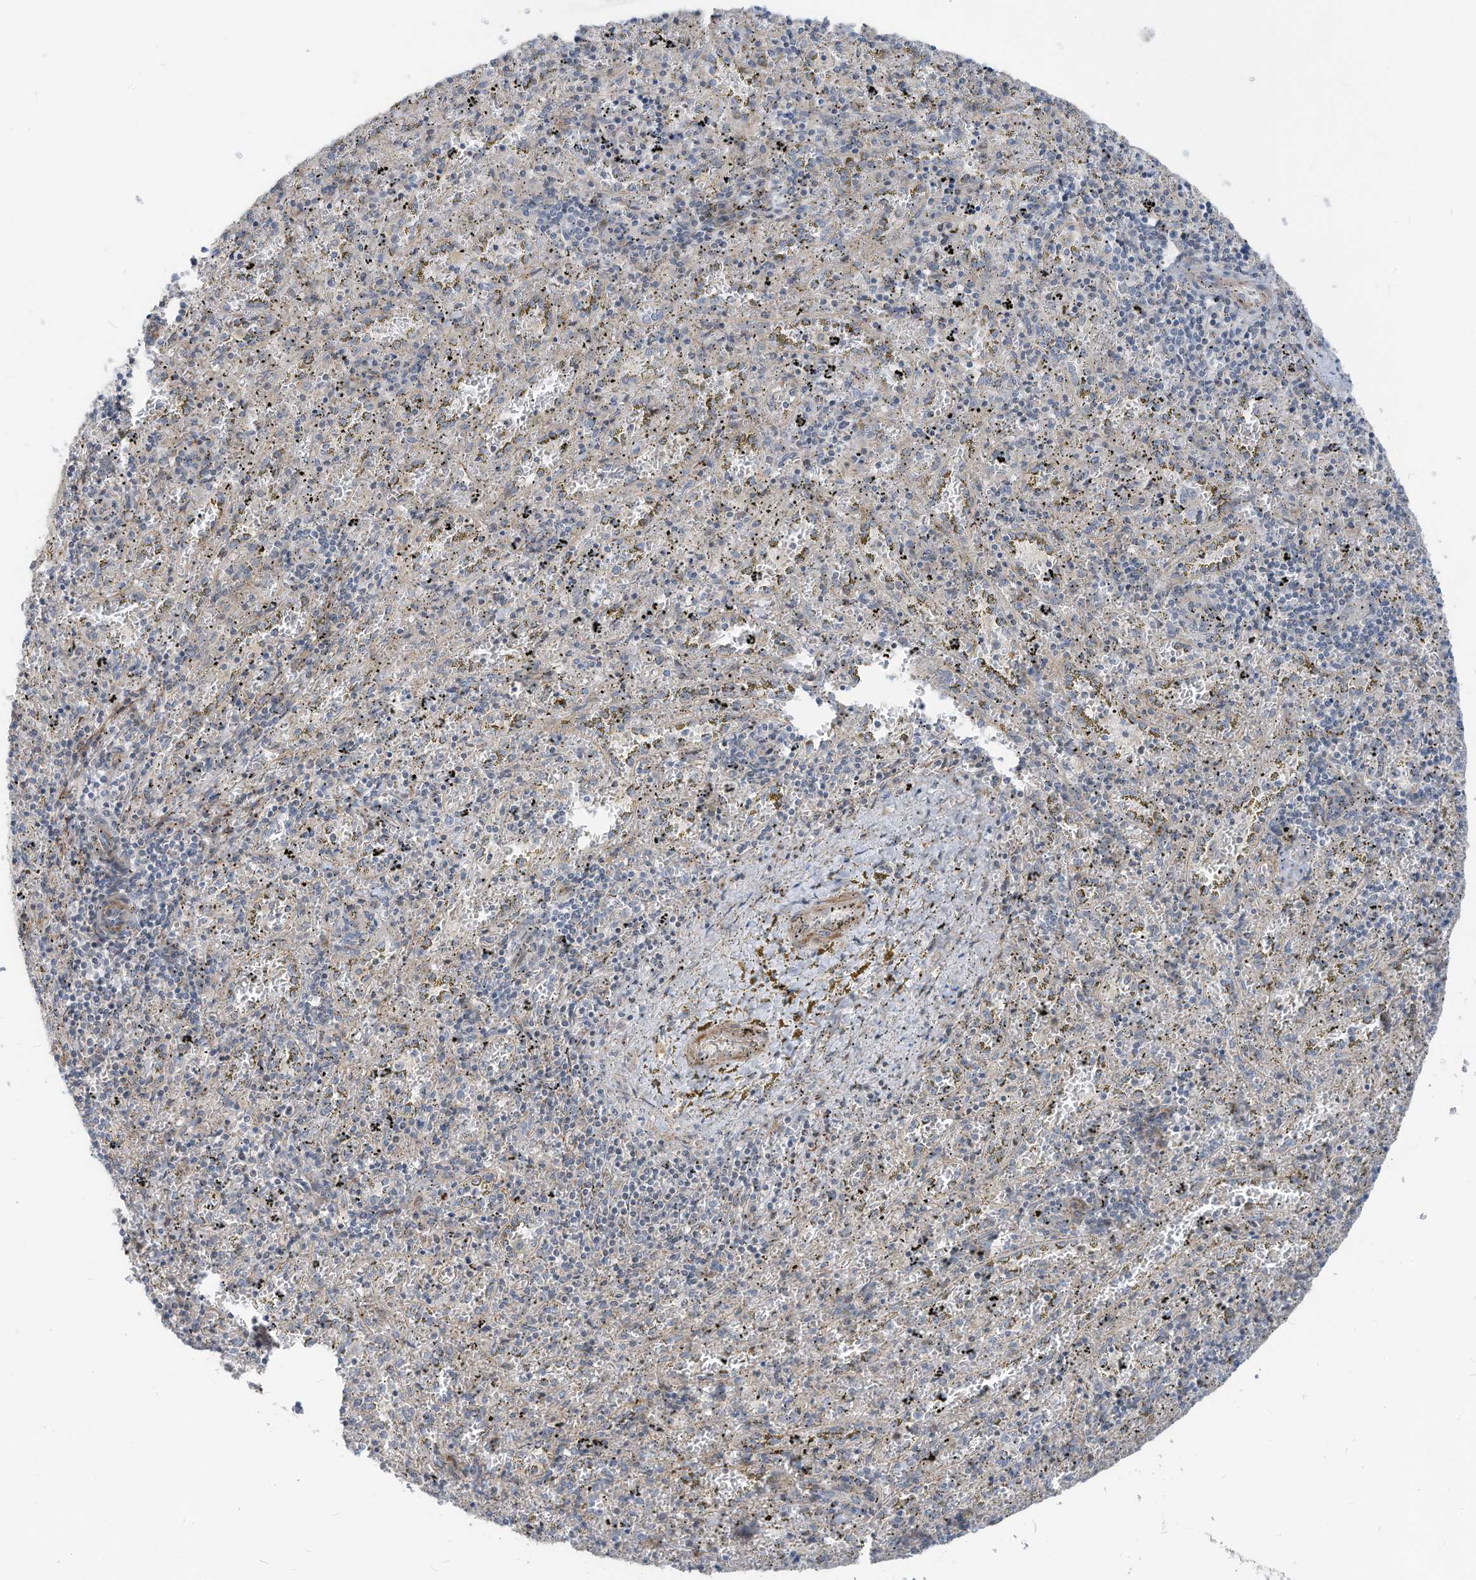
{"staining": {"intensity": "negative", "quantity": "none", "location": "none"}, "tissue": "spleen", "cell_type": "Cells in red pulp", "image_type": "normal", "snomed": [{"axis": "morphology", "description": "Normal tissue, NOS"}, {"axis": "topography", "description": "Spleen"}], "caption": "Immunohistochemical staining of benign spleen displays no significant positivity in cells in red pulp.", "gene": "GPATCH3", "patient": {"sex": "male", "age": 11}}